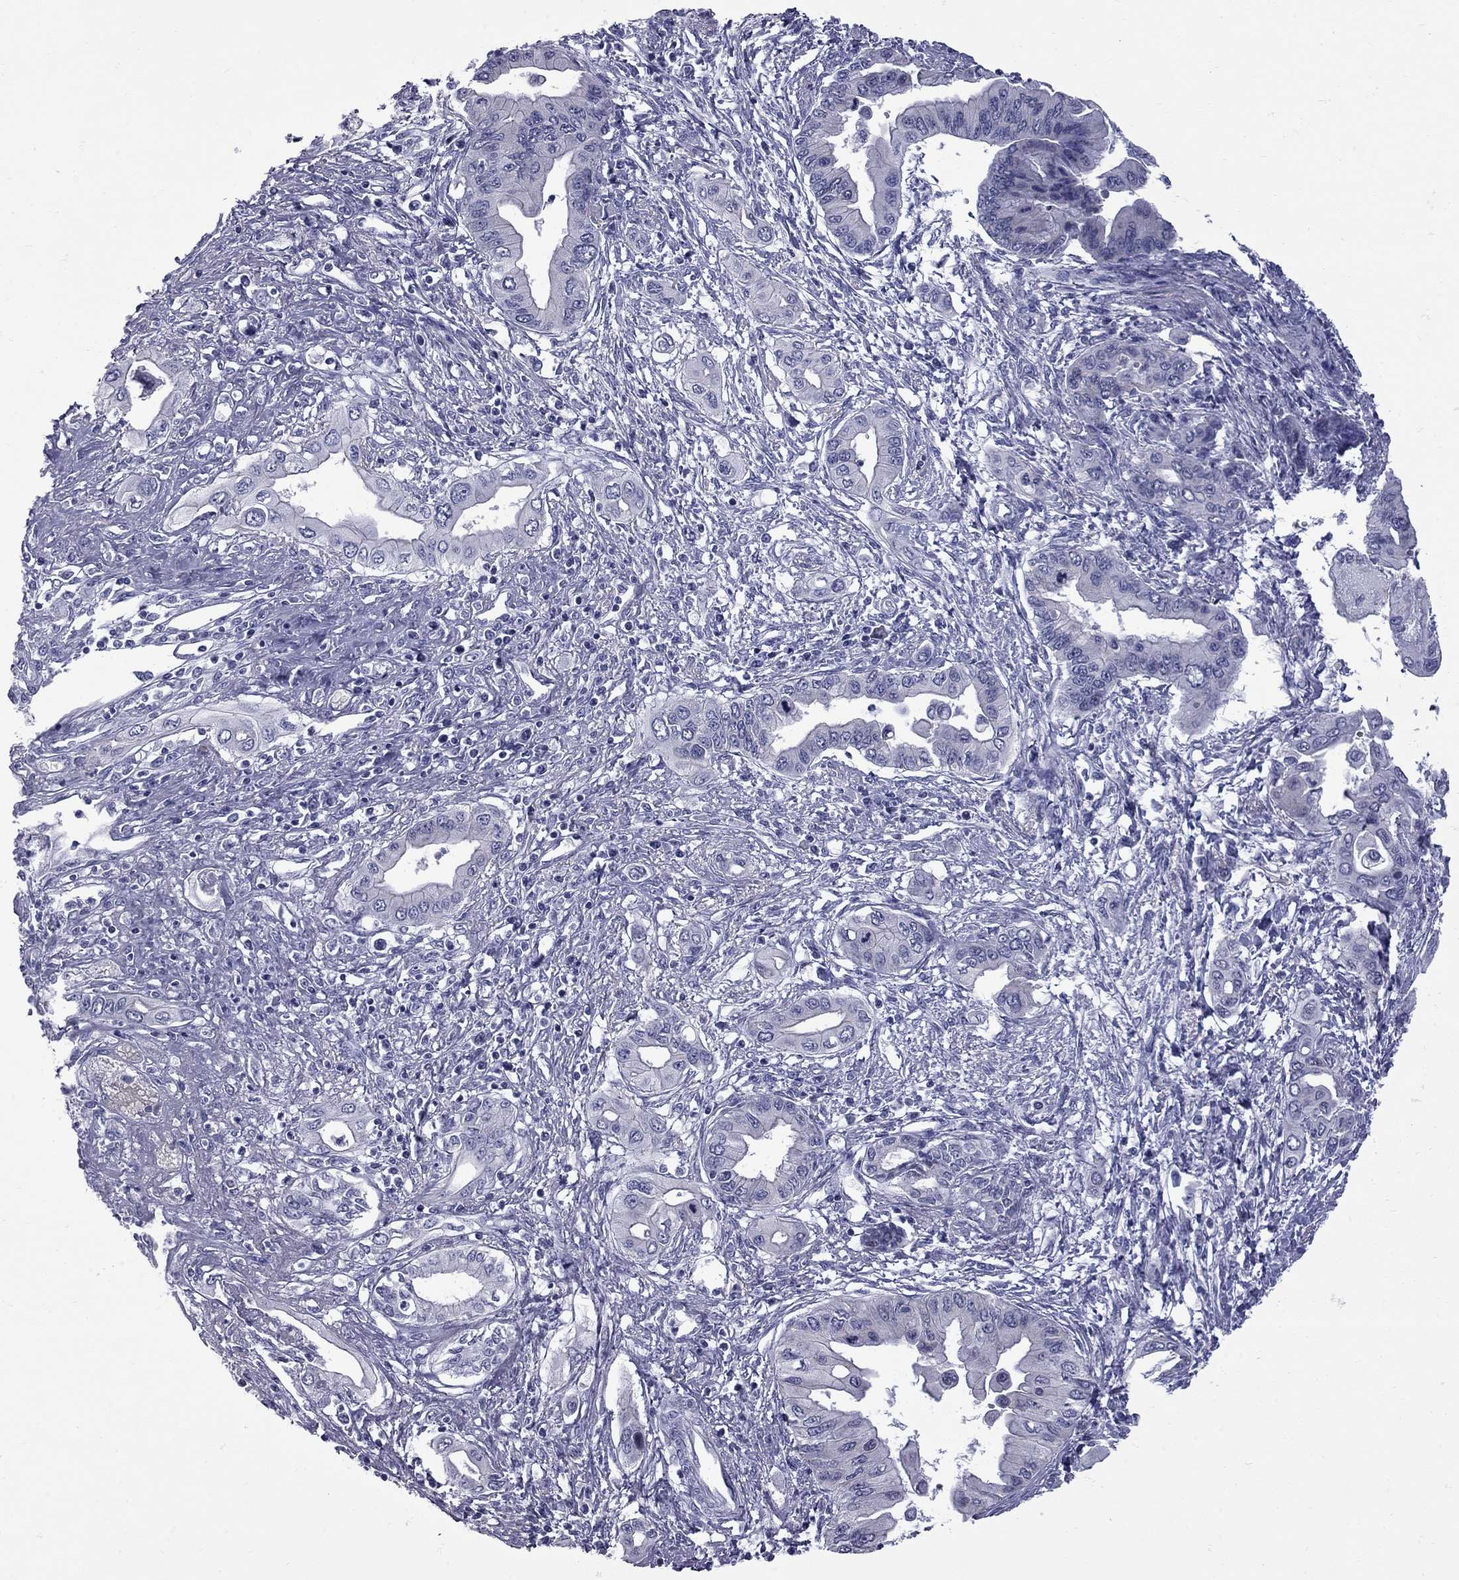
{"staining": {"intensity": "negative", "quantity": "none", "location": "none"}, "tissue": "pancreatic cancer", "cell_type": "Tumor cells", "image_type": "cancer", "snomed": [{"axis": "morphology", "description": "Adenocarcinoma, NOS"}, {"axis": "topography", "description": "Pancreas"}], "caption": "The photomicrograph demonstrates no staining of tumor cells in adenocarcinoma (pancreatic). The staining is performed using DAB (3,3'-diaminobenzidine) brown chromogen with nuclei counter-stained in using hematoxylin.", "gene": "NRARP", "patient": {"sex": "female", "age": 62}}